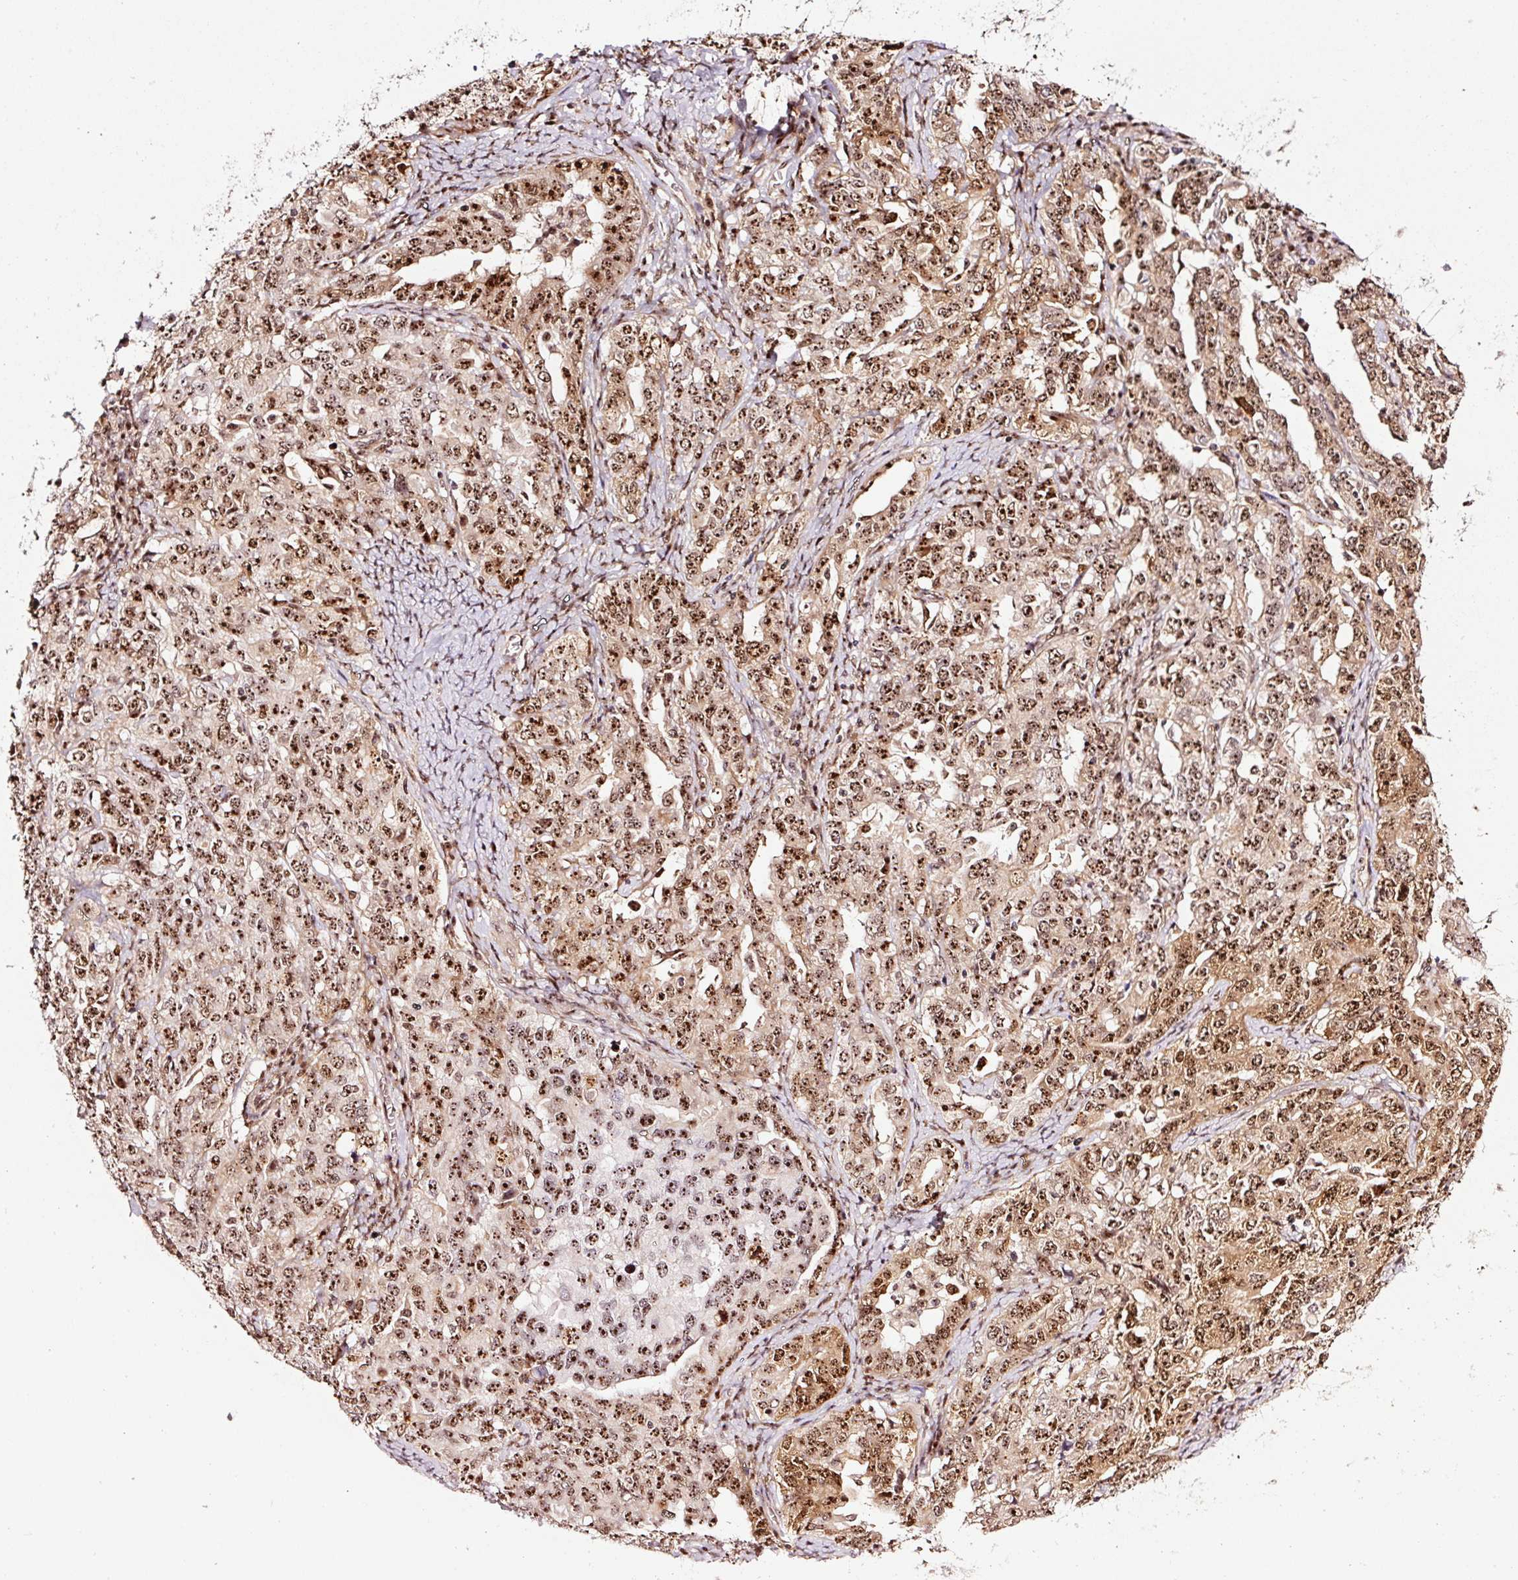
{"staining": {"intensity": "strong", "quantity": ">75%", "location": "cytoplasmic/membranous,nuclear"}, "tissue": "ovarian cancer", "cell_type": "Tumor cells", "image_type": "cancer", "snomed": [{"axis": "morphology", "description": "Carcinoma, endometroid"}, {"axis": "topography", "description": "Ovary"}], "caption": "This photomicrograph reveals immunohistochemistry staining of human ovarian endometroid carcinoma, with high strong cytoplasmic/membranous and nuclear positivity in about >75% of tumor cells.", "gene": "GNL3", "patient": {"sex": "female", "age": 62}}